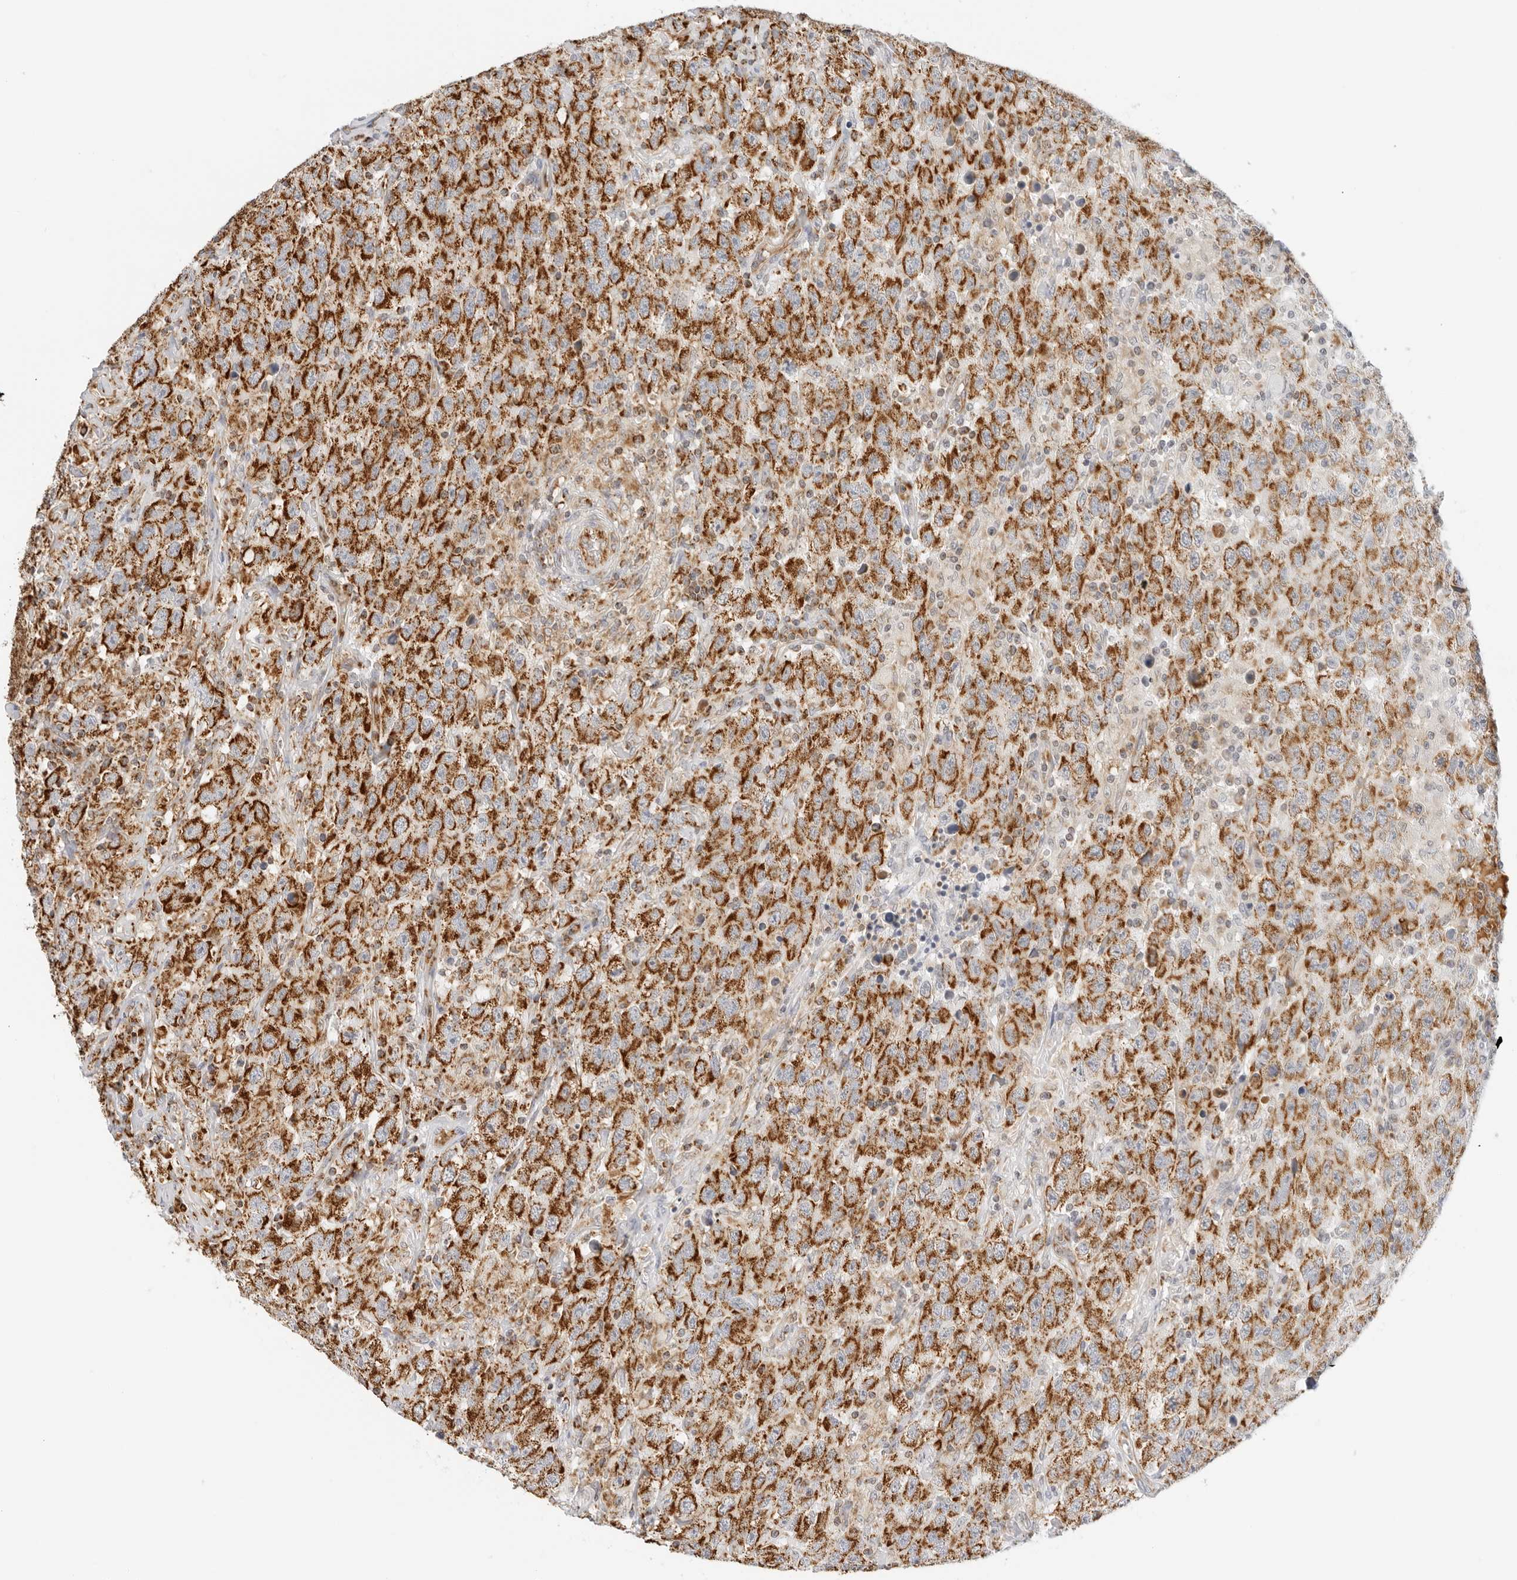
{"staining": {"intensity": "strong", "quantity": ">75%", "location": "cytoplasmic/membranous"}, "tissue": "testis cancer", "cell_type": "Tumor cells", "image_type": "cancer", "snomed": [{"axis": "morphology", "description": "Seminoma, NOS"}, {"axis": "topography", "description": "Testis"}], "caption": "Testis cancer (seminoma) stained with a brown dye shows strong cytoplasmic/membranous positive expression in about >75% of tumor cells.", "gene": "RC3H1", "patient": {"sex": "male", "age": 65}}